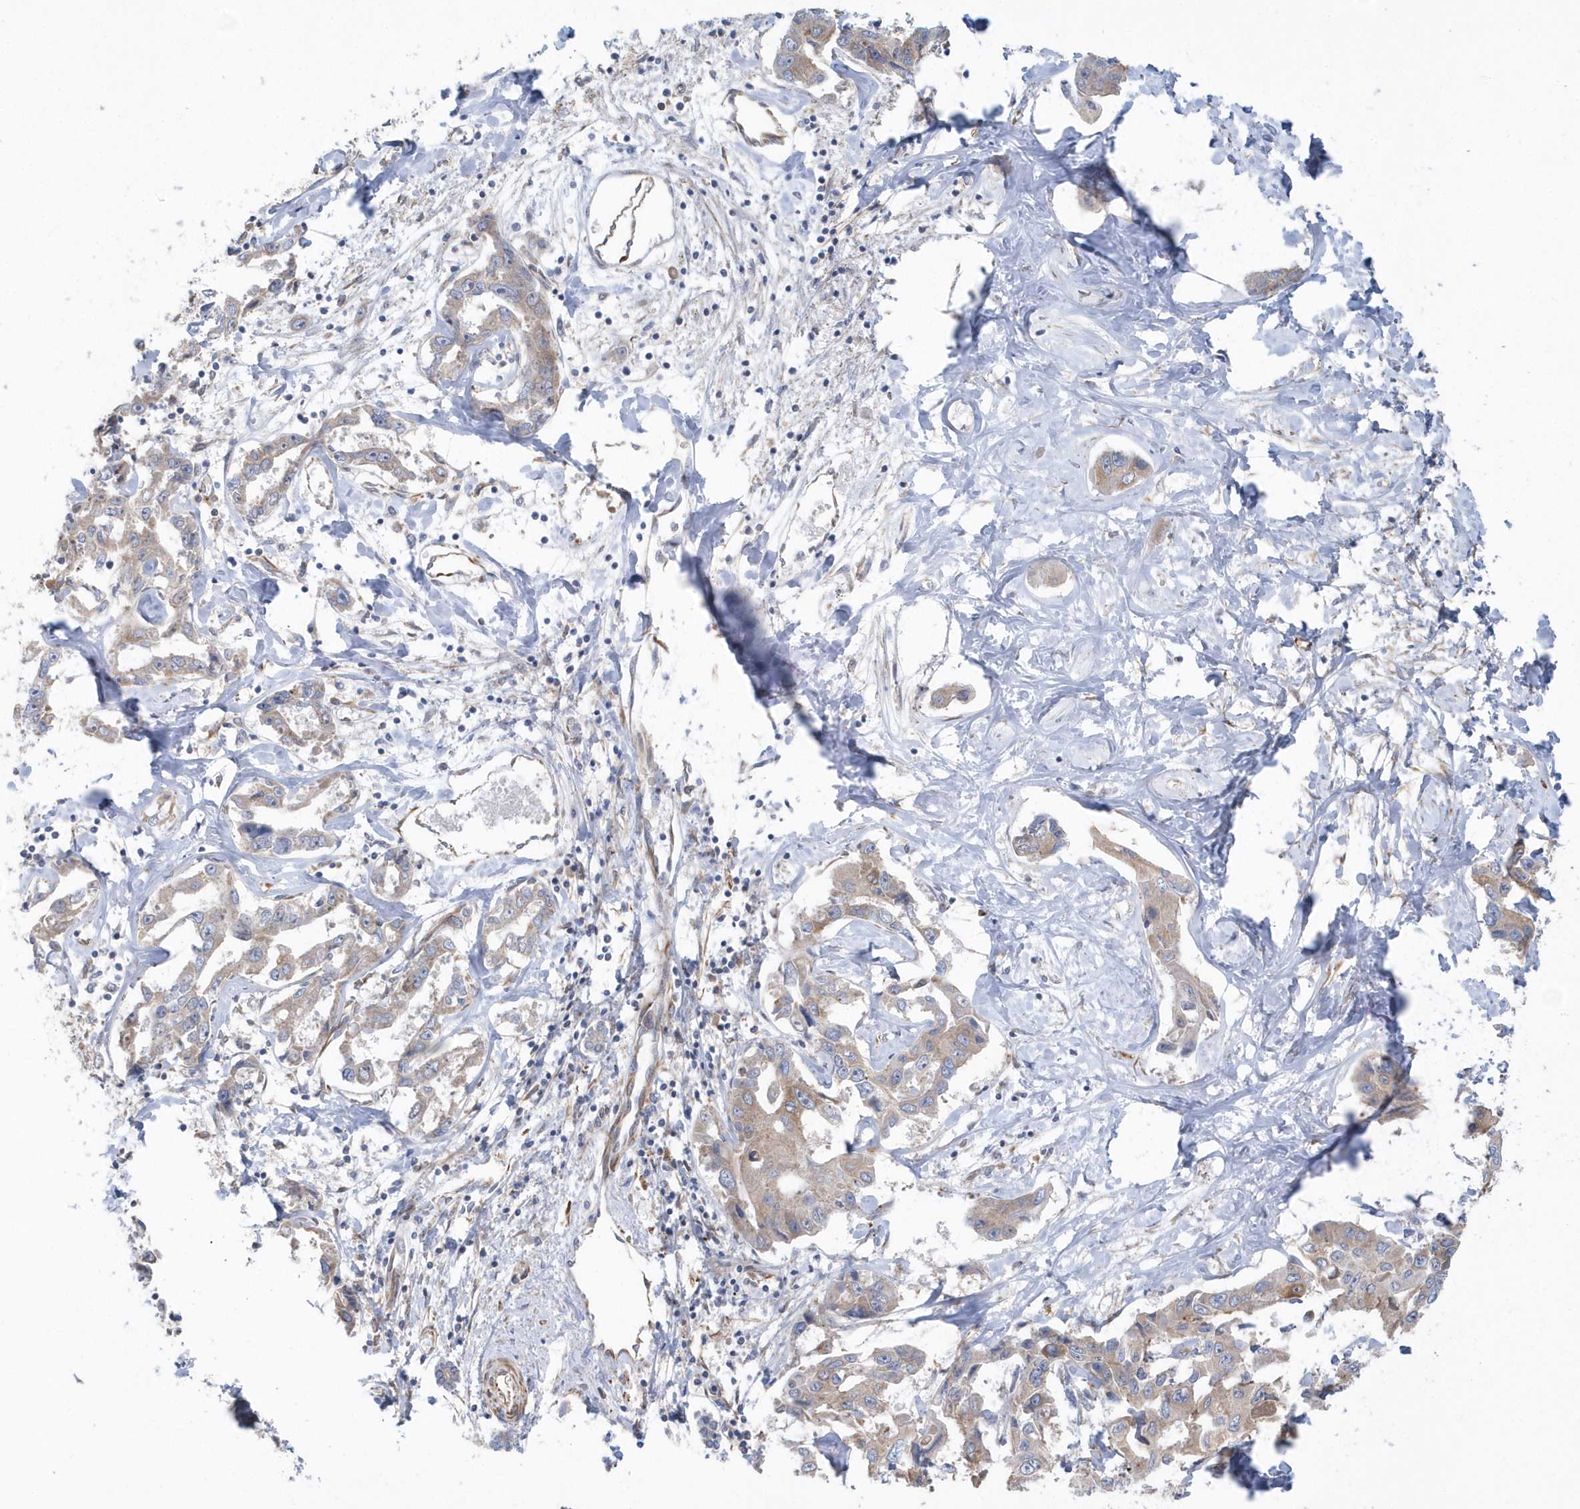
{"staining": {"intensity": "weak", "quantity": ">75%", "location": "cytoplasmic/membranous"}, "tissue": "liver cancer", "cell_type": "Tumor cells", "image_type": "cancer", "snomed": [{"axis": "morphology", "description": "Cholangiocarcinoma"}, {"axis": "topography", "description": "Liver"}], "caption": "Immunohistochemical staining of cholangiocarcinoma (liver) reveals weak cytoplasmic/membranous protein staining in approximately >75% of tumor cells.", "gene": "RAB17", "patient": {"sex": "male", "age": 59}}